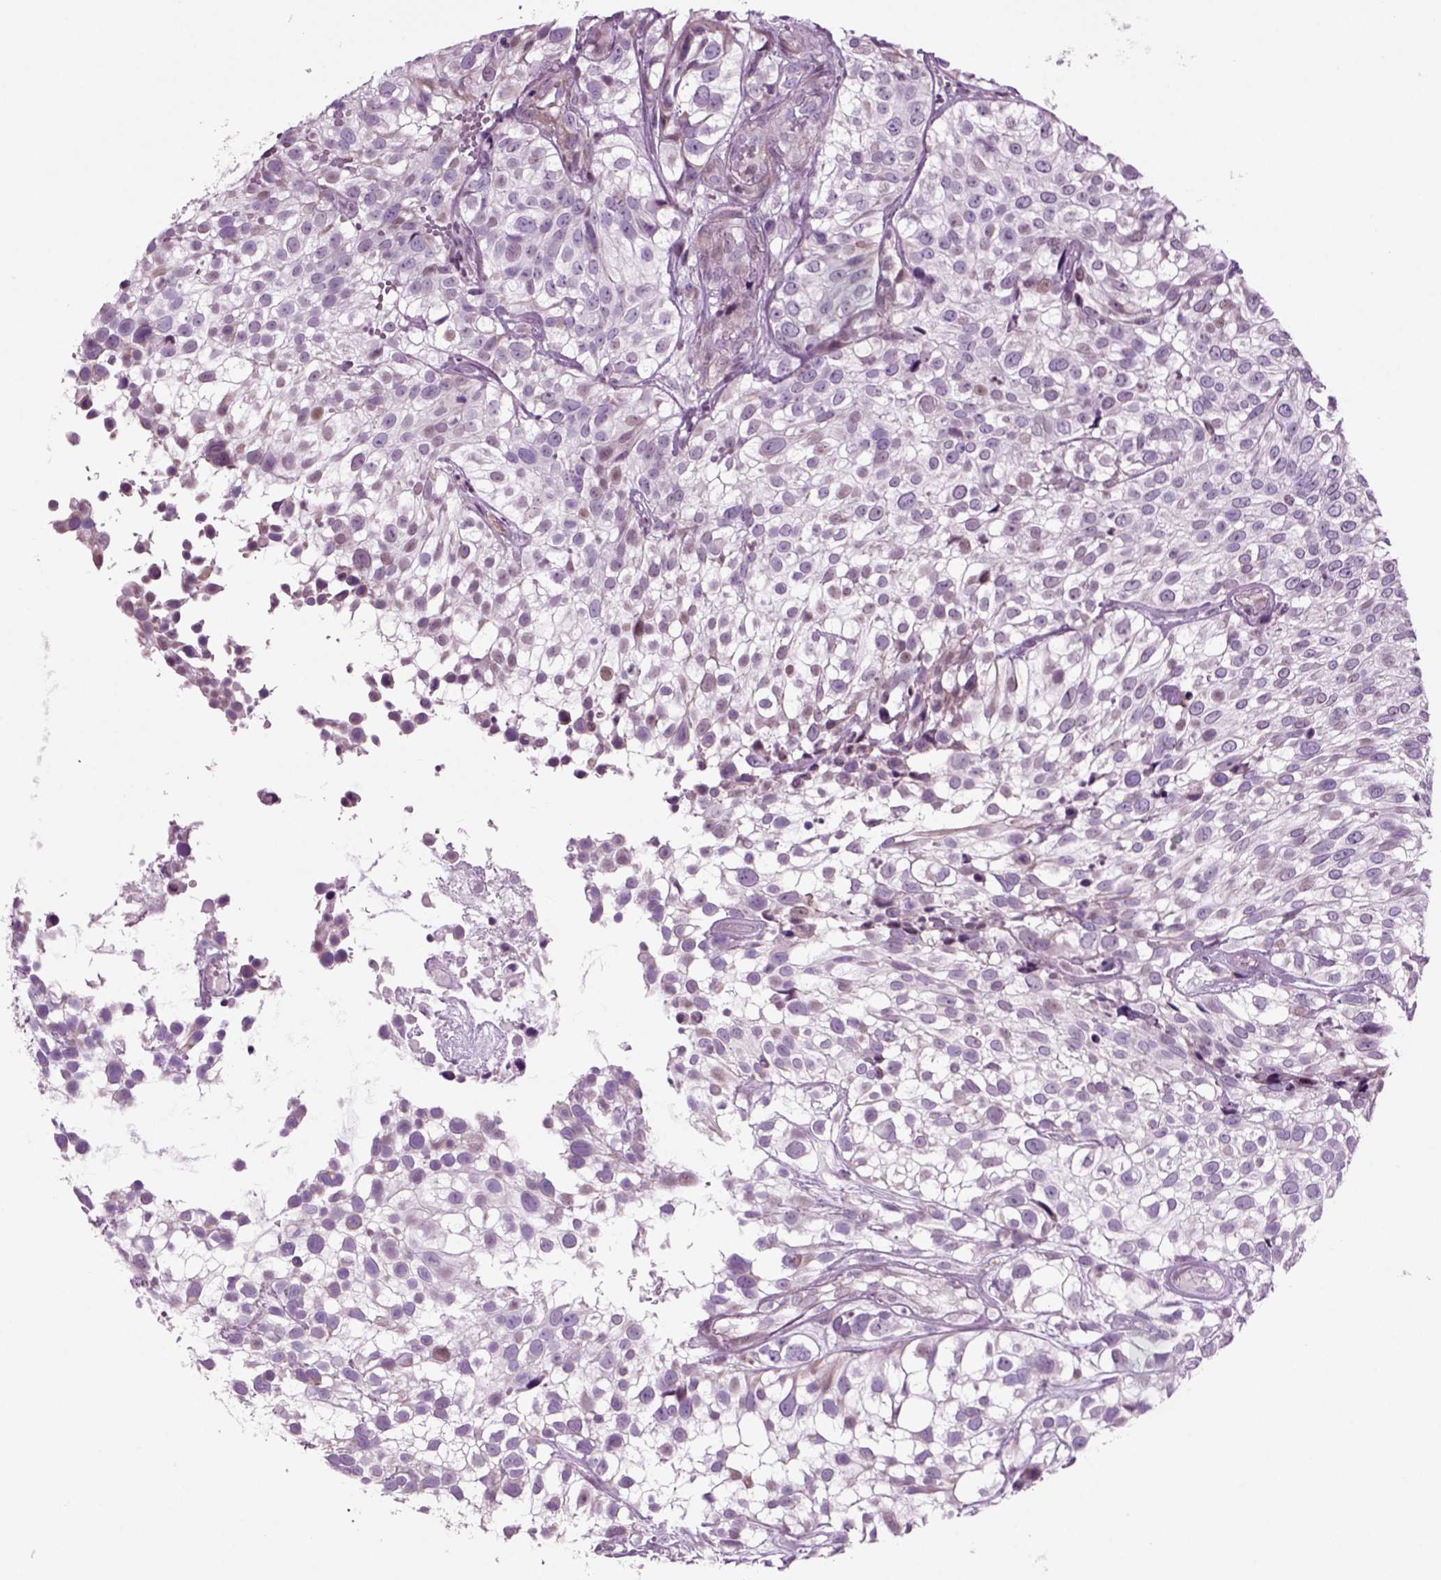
{"staining": {"intensity": "negative", "quantity": "none", "location": "none"}, "tissue": "urothelial cancer", "cell_type": "Tumor cells", "image_type": "cancer", "snomed": [{"axis": "morphology", "description": "Urothelial carcinoma, High grade"}, {"axis": "topography", "description": "Urinary bladder"}], "caption": "Immunohistochemistry (IHC) of urothelial carcinoma (high-grade) exhibits no positivity in tumor cells.", "gene": "ARID3A", "patient": {"sex": "male", "age": 56}}